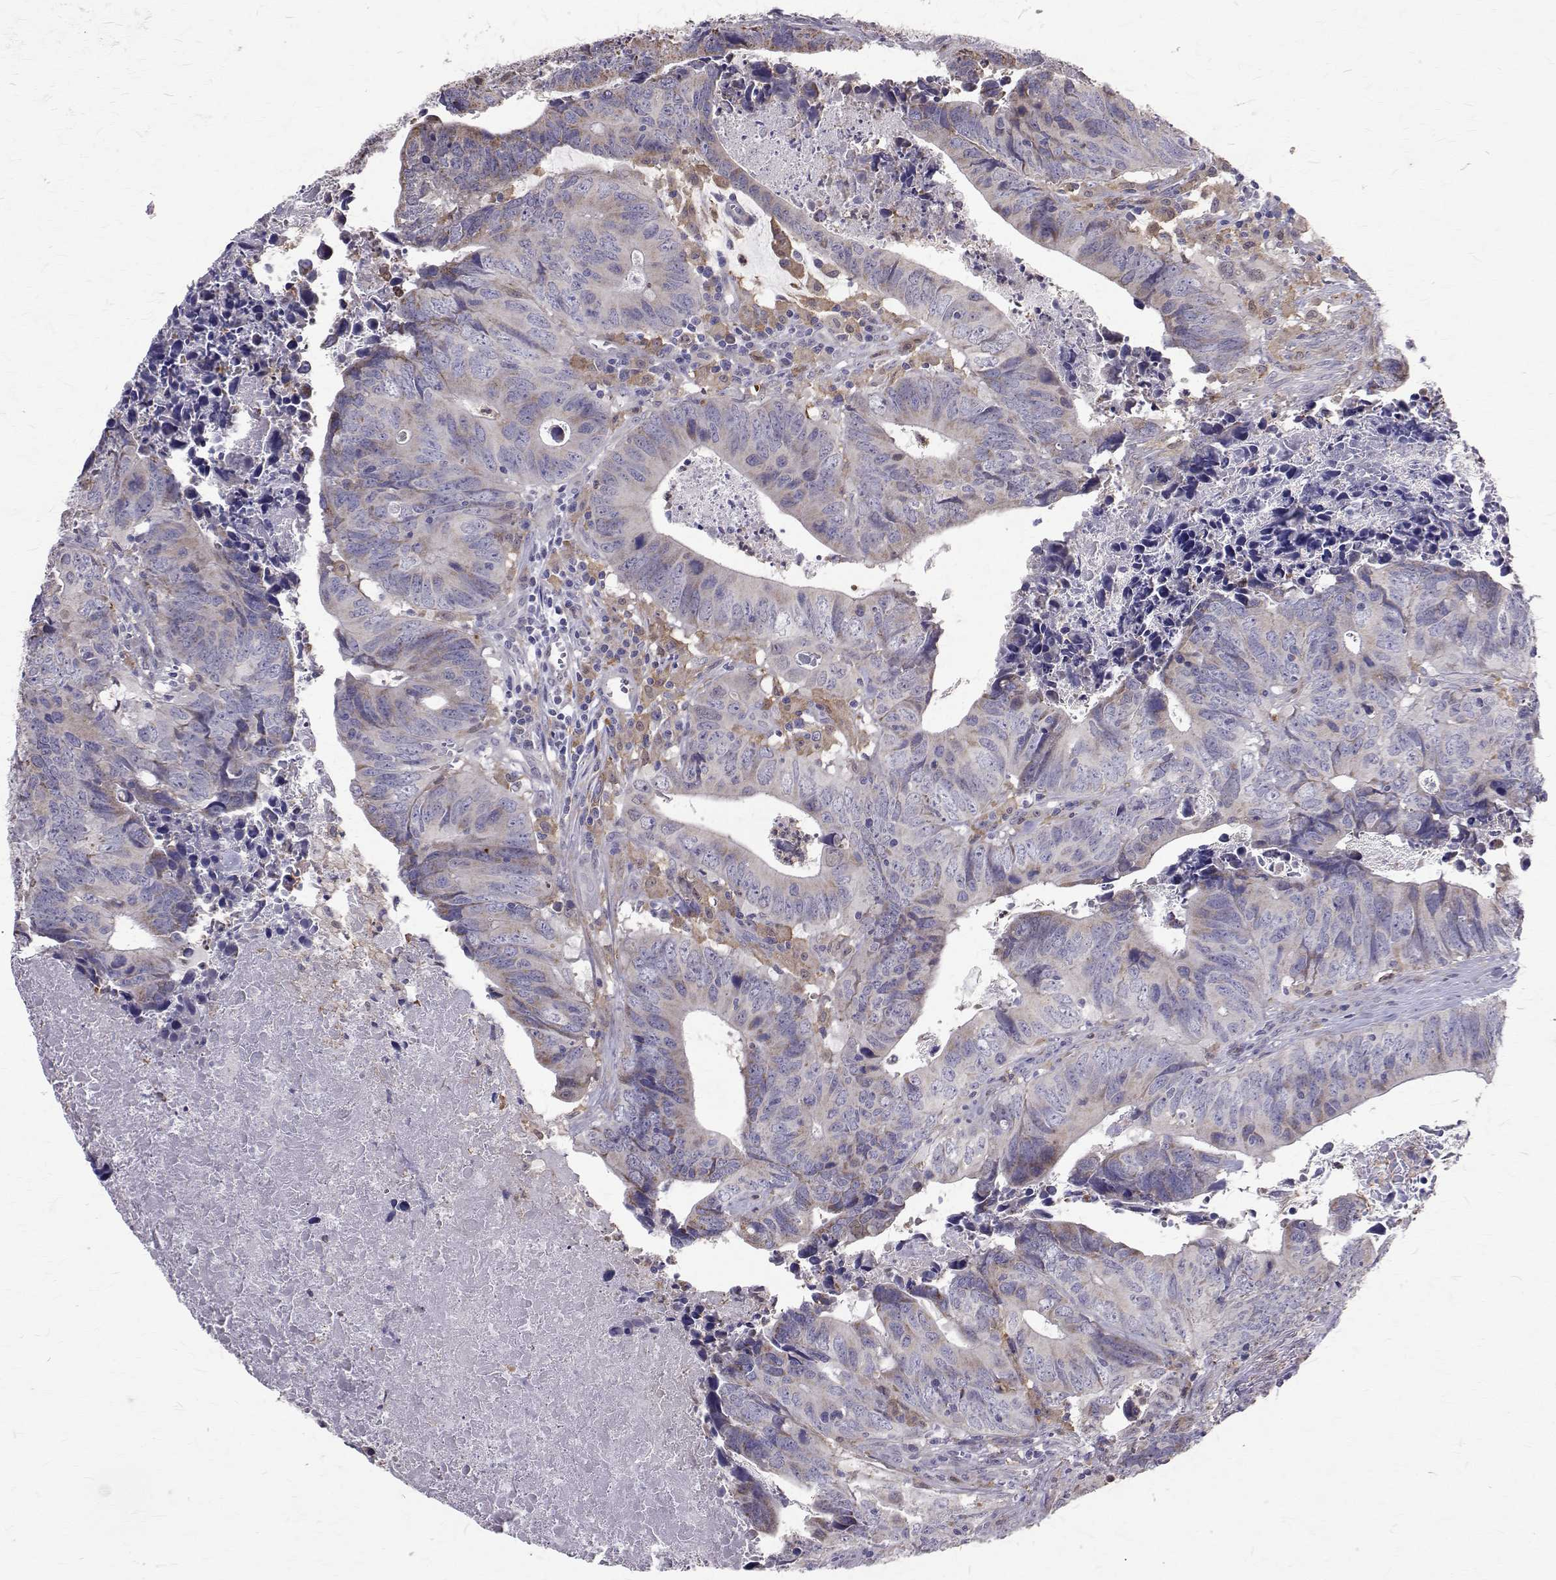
{"staining": {"intensity": "negative", "quantity": "none", "location": "none"}, "tissue": "colorectal cancer", "cell_type": "Tumor cells", "image_type": "cancer", "snomed": [{"axis": "morphology", "description": "Adenocarcinoma, NOS"}, {"axis": "topography", "description": "Colon"}], "caption": "The micrograph shows no staining of tumor cells in adenocarcinoma (colorectal). (Brightfield microscopy of DAB IHC at high magnification).", "gene": "CCDC89", "patient": {"sex": "female", "age": 82}}